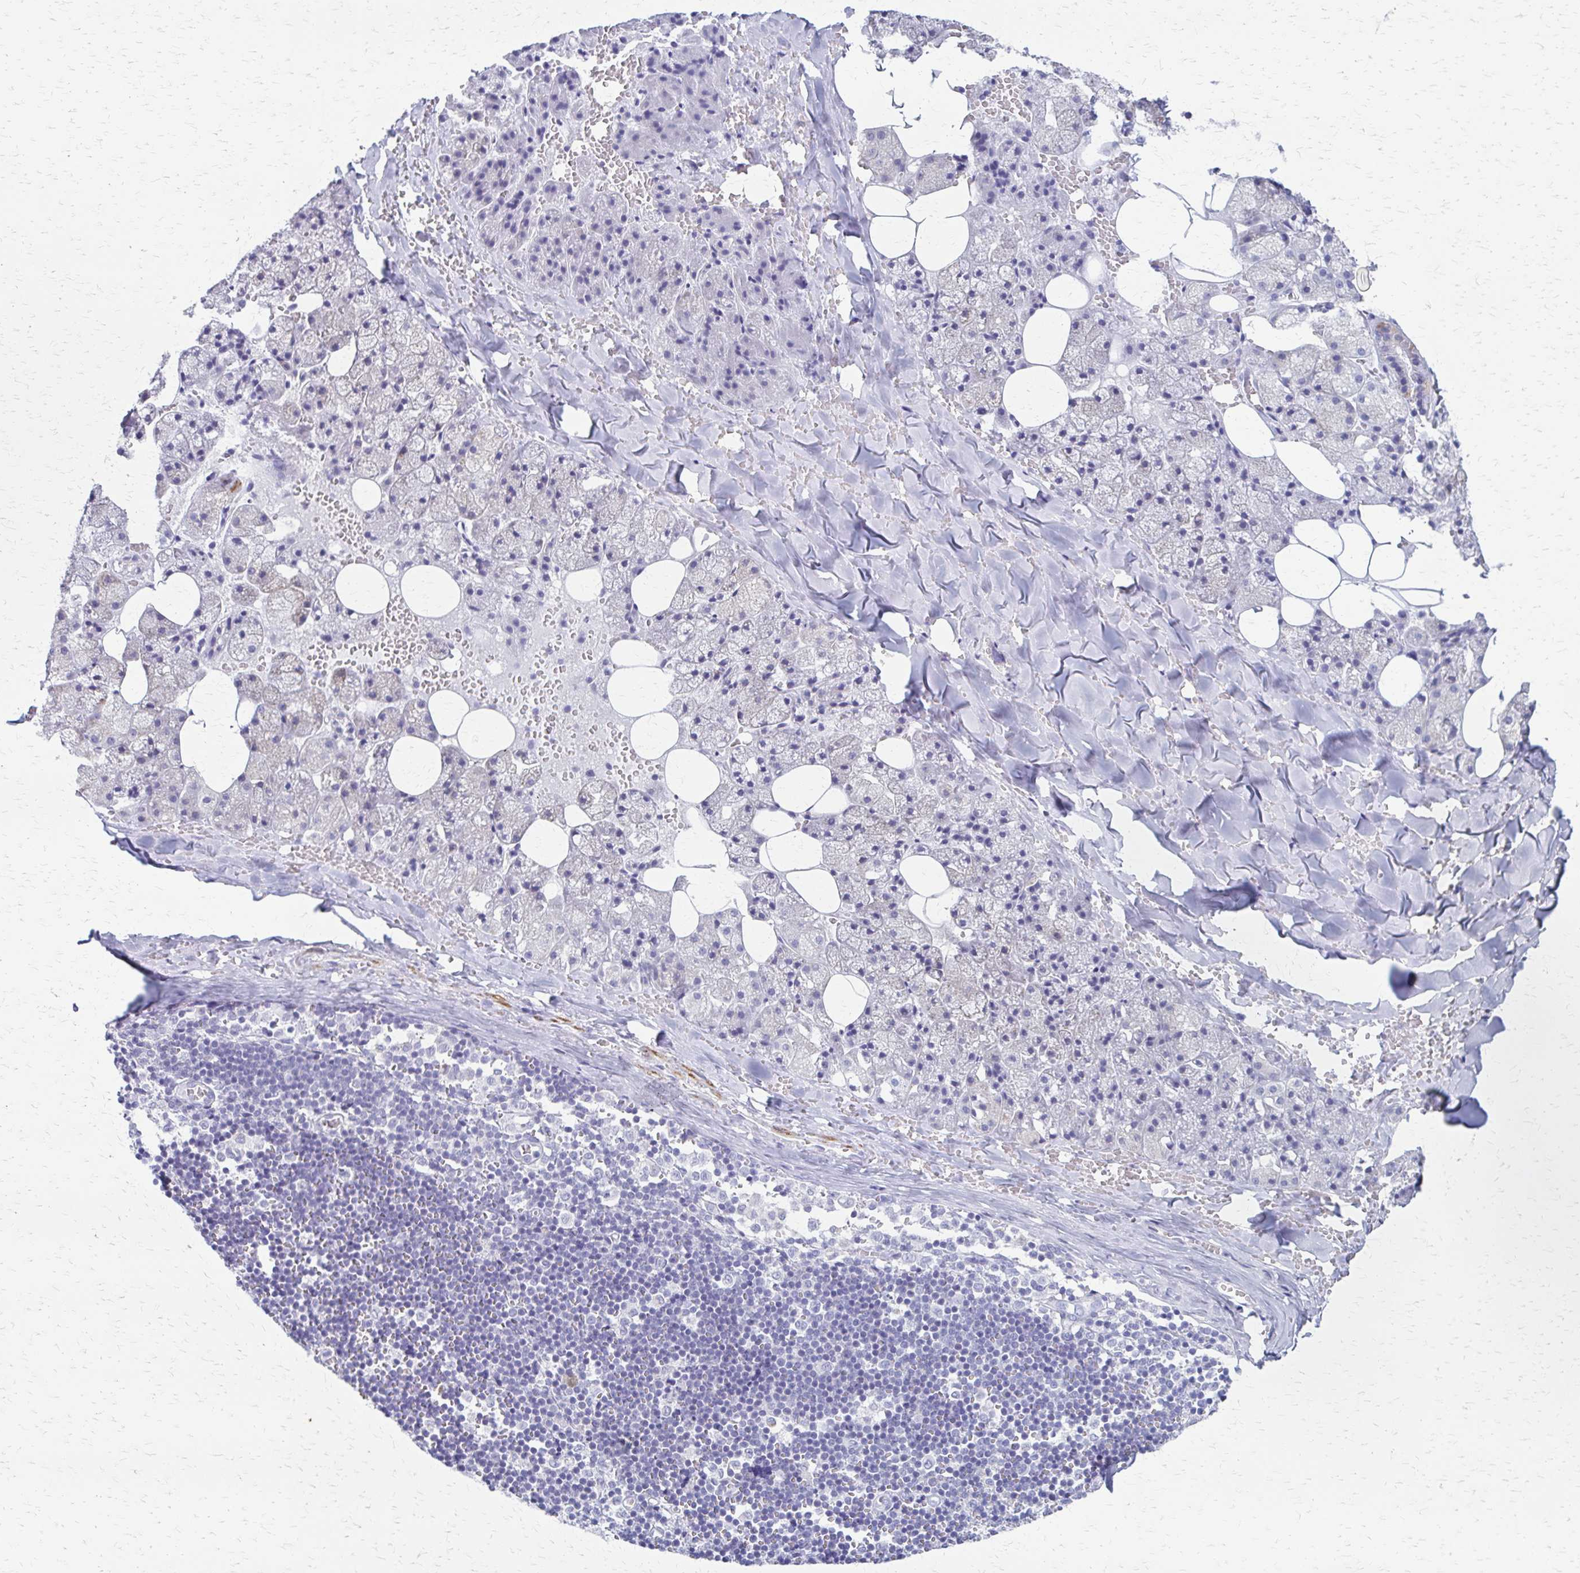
{"staining": {"intensity": "moderate", "quantity": "<25%", "location": "cytoplasmic/membranous"}, "tissue": "salivary gland", "cell_type": "Glandular cells", "image_type": "normal", "snomed": [{"axis": "morphology", "description": "Normal tissue, NOS"}, {"axis": "topography", "description": "Salivary gland"}, {"axis": "topography", "description": "Peripheral nerve tissue"}], "caption": "This photomicrograph demonstrates immunohistochemistry (IHC) staining of normal human salivary gland, with low moderate cytoplasmic/membranous staining in approximately <25% of glandular cells.", "gene": "ZSCAN5B", "patient": {"sex": "male", "age": 38}}